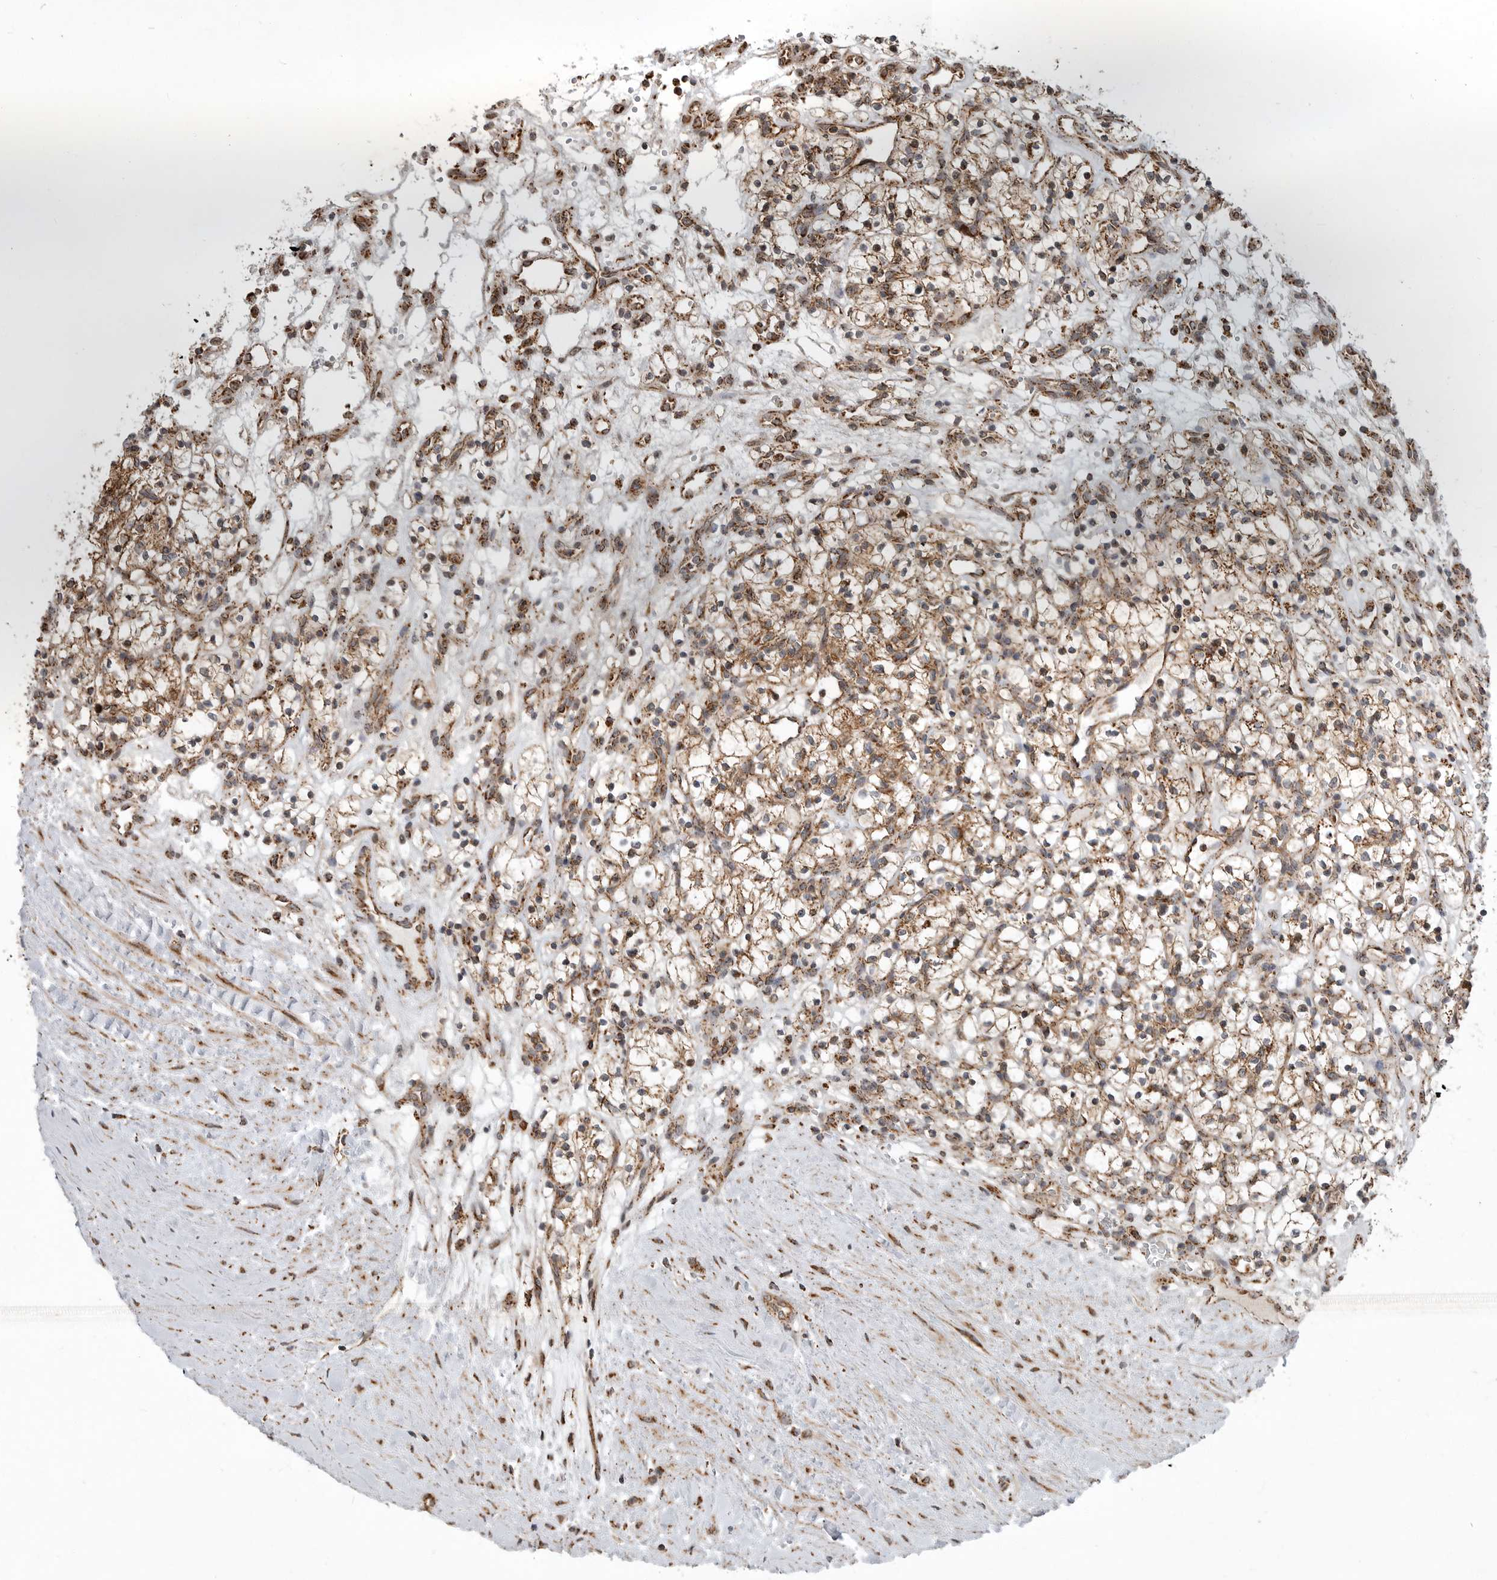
{"staining": {"intensity": "moderate", "quantity": ">75%", "location": "cytoplasmic/membranous"}, "tissue": "renal cancer", "cell_type": "Tumor cells", "image_type": "cancer", "snomed": [{"axis": "morphology", "description": "Adenocarcinoma, NOS"}, {"axis": "topography", "description": "Kidney"}], "caption": "Approximately >75% of tumor cells in human renal cancer (adenocarcinoma) demonstrate moderate cytoplasmic/membranous protein staining as visualized by brown immunohistochemical staining.", "gene": "GCNT2", "patient": {"sex": "female", "age": 57}}